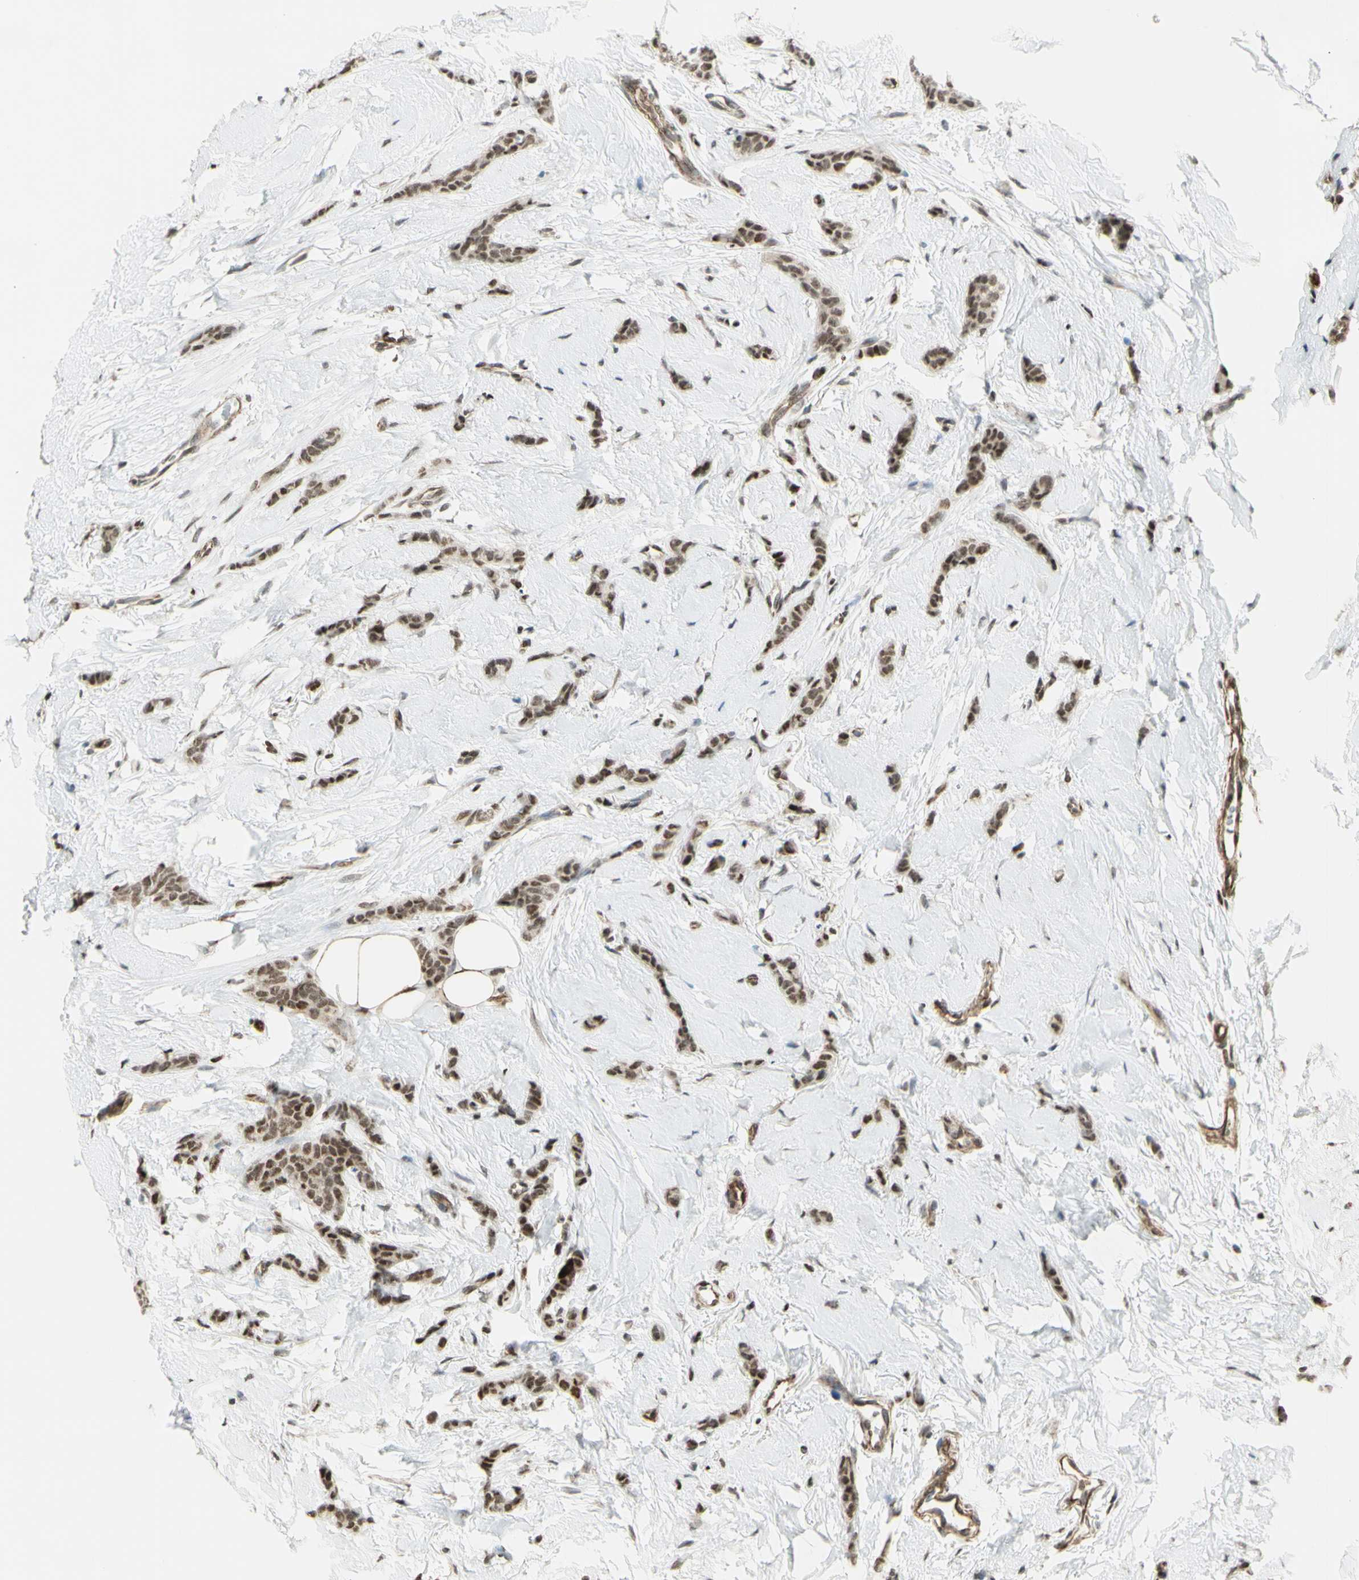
{"staining": {"intensity": "moderate", "quantity": ">75%", "location": "nuclear"}, "tissue": "breast cancer", "cell_type": "Tumor cells", "image_type": "cancer", "snomed": [{"axis": "morphology", "description": "Lobular carcinoma"}, {"axis": "topography", "description": "Skin"}, {"axis": "topography", "description": "Breast"}], "caption": "Moderate nuclear expression is present in about >75% of tumor cells in breast lobular carcinoma.", "gene": "ZMYM6", "patient": {"sex": "female", "age": 46}}